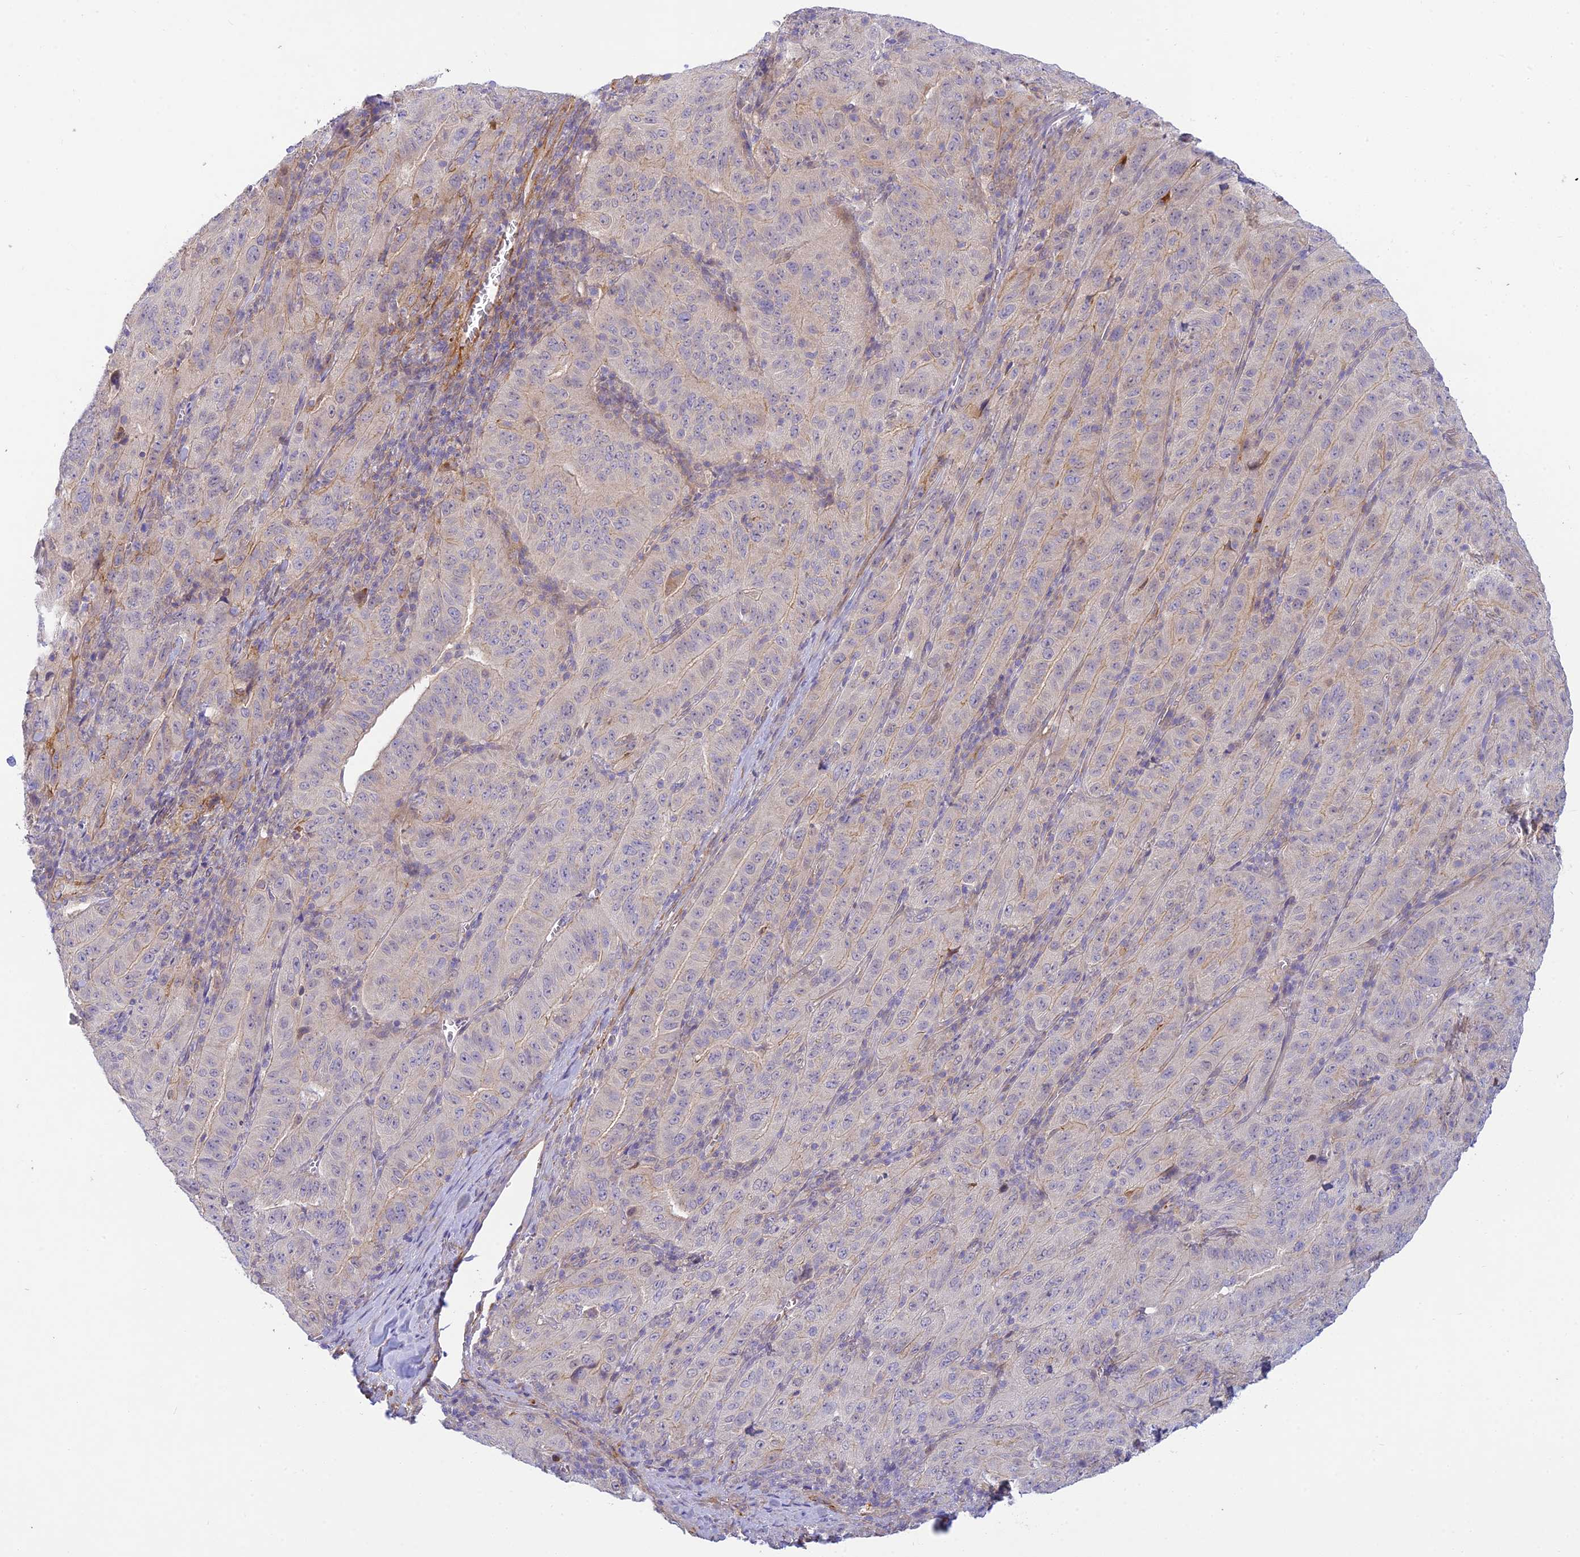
{"staining": {"intensity": "negative", "quantity": "none", "location": "none"}, "tissue": "pancreatic cancer", "cell_type": "Tumor cells", "image_type": "cancer", "snomed": [{"axis": "morphology", "description": "Adenocarcinoma, NOS"}, {"axis": "topography", "description": "Pancreas"}], "caption": "IHC micrograph of neoplastic tissue: adenocarcinoma (pancreatic) stained with DAB displays no significant protein expression in tumor cells.", "gene": "FBXW4", "patient": {"sex": "male", "age": 63}}